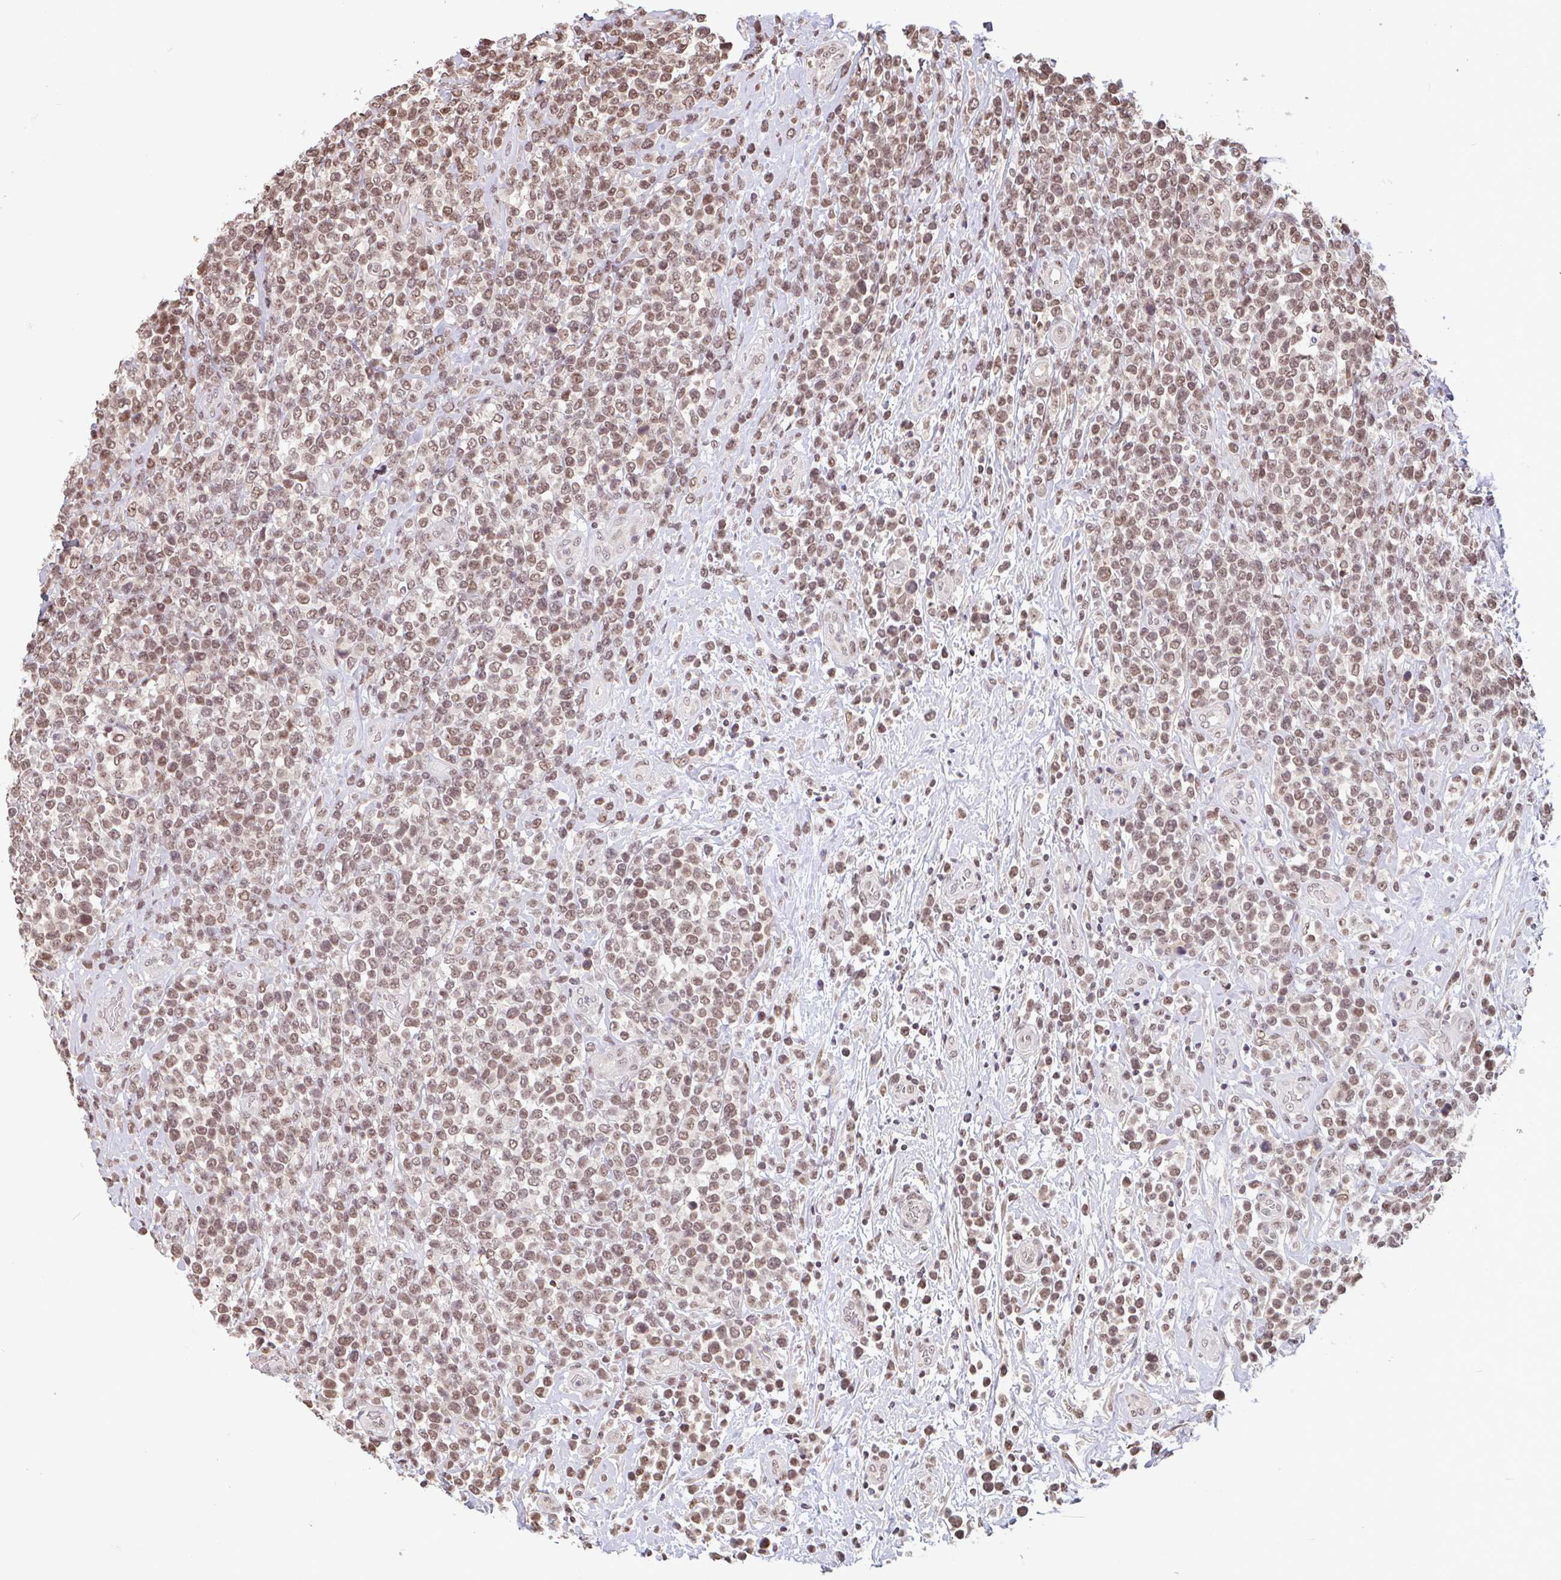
{"staining": {"intensity": "moderate", "quantity": ">75%", "location": "nuclear"}, "tissue": "lymphoma", "cell_type": "Tumor cells", "image_type": "cancer", "snomed": [{"axis": "morphology", "description": "Malignant lymphoma, non-Hodgkin's type, High grade"}, {"axis": "topography", "description": "Soft tissue"}], "caption": "Immunohistochemistry (IHC) of malignant lymphoma, non-Hodgkin's type (high-grade) reveals medium levels of moderate nuclear expression in about >75% of tumor cells. (DAB (3,3'-diaminobenzidine) IHC, brown staining for protein, blue staining for nuclei).", "gene": "DR1", "patient": {"sex": "female", "age": 56}}